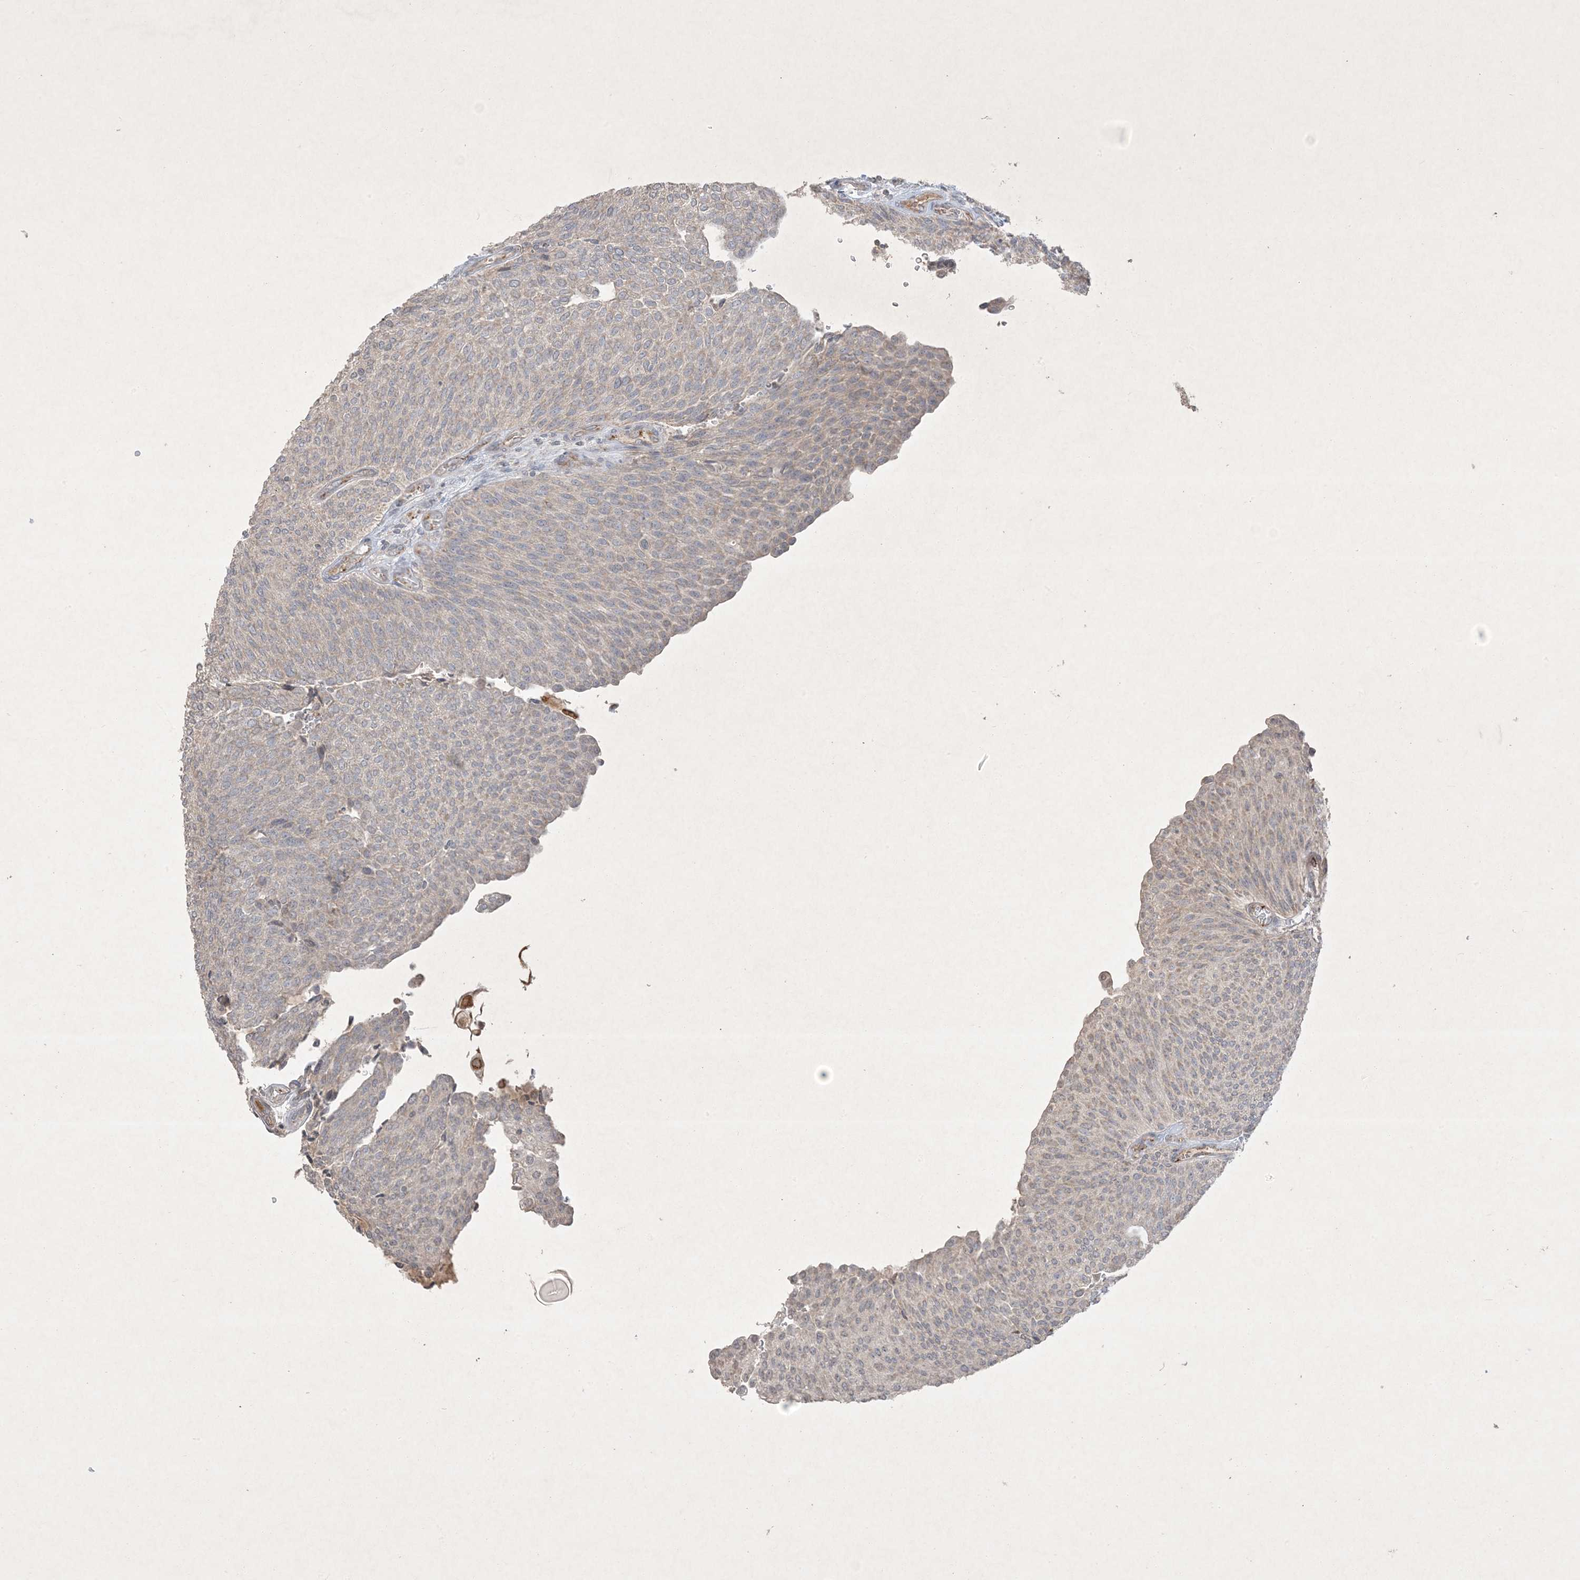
{"staining": {"intensity": "negative", "quantity": "none", "location": "none"}, "tissue": "urothelial cancer", "cell_type": "Tumor cells", "image_type": "cancer", "snomed": [{"axis": "morphology", "description": "Urothelial carcinoma, Low grade"}, {"axis": "topography", "description": "Urinary bladder"}], "caption": "The histopathology image reveals no significant expression in tumor cells of urothelial cancer. Brightfield microscopy of immunohistochemistry stained with DAB (brown) and hematoxylin (blue), captured at high magnification.", "gene": "PRSS36", "patient": {"sex": "female", "age": 79}}